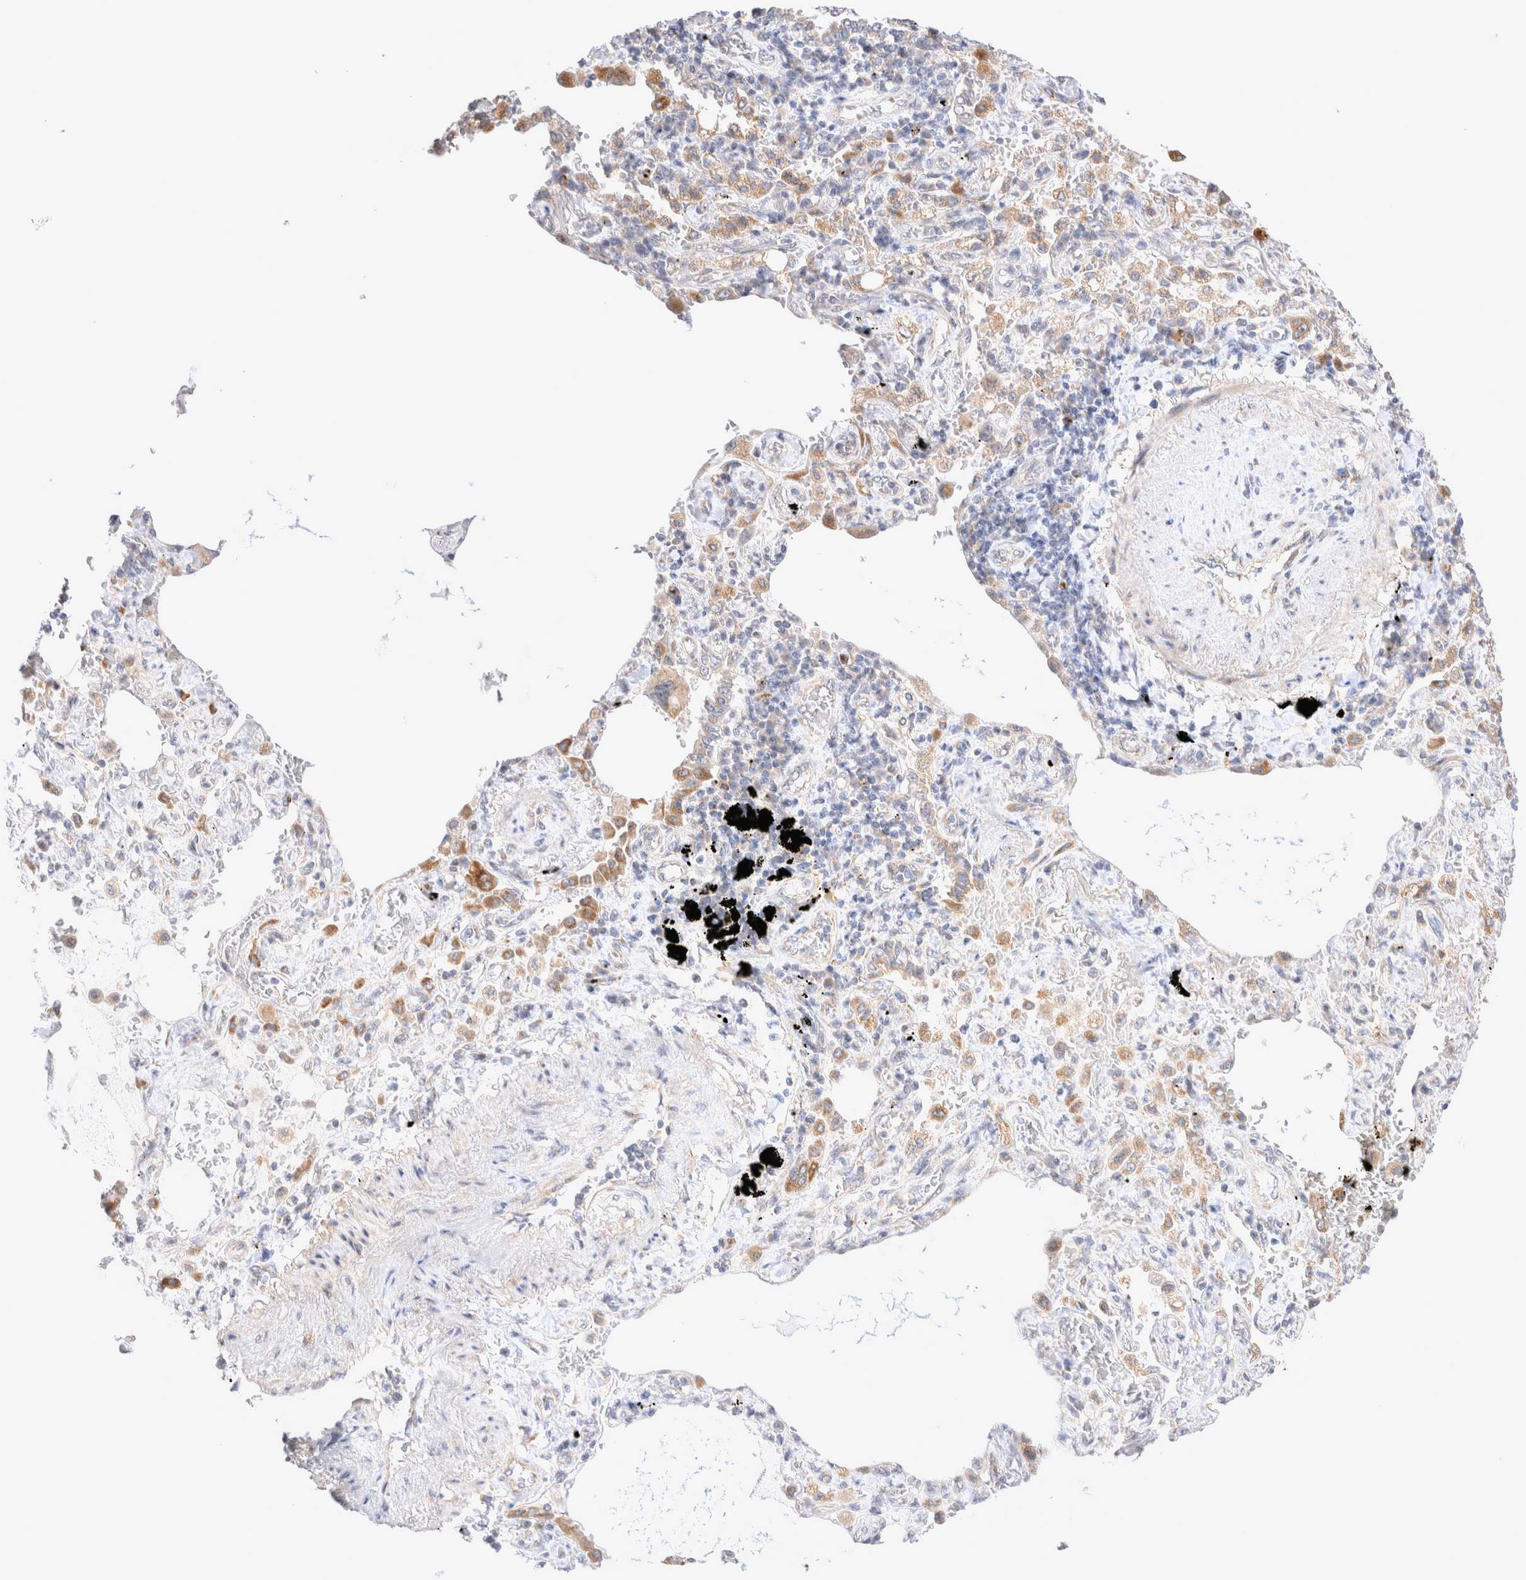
{"staining": {"intensity": "moderate", "quantity": "25%-75%", "location": "cytoplasmic/membranous"}, "tissue": "lung cancer", "cell_type": "Tumor cells", "image_type": "cancer", "snomed": [{"axis": "morphology", "description": "Adenocarcinoma, NOS"}, {"axis": "topography", "description": "Lung"}], "caption": "Brown immunohistochemical staining in lung cancer (adenocarcinoma) reveals moderate cytoplasmic/membranous expression in about 25%-75% of tumor cells.", "gene": "NPC1", "patient": {"sex": "female", "age": 65}}